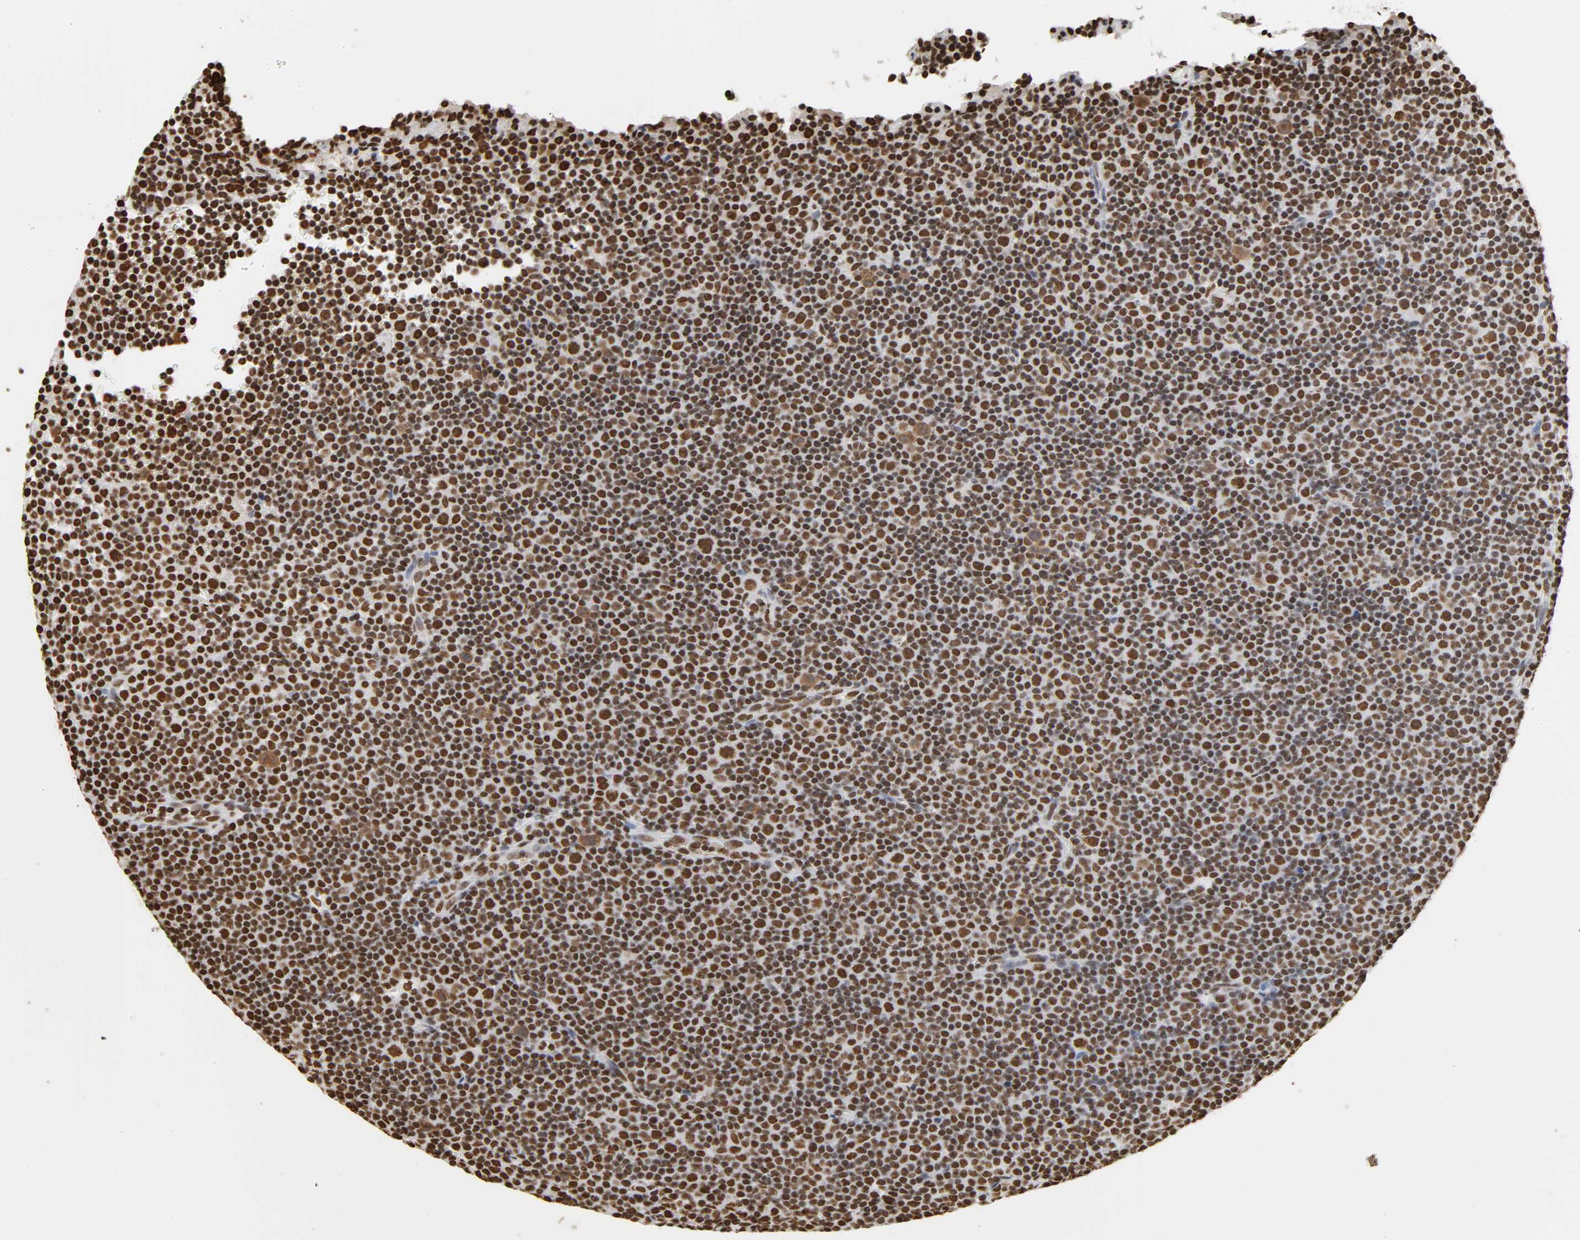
{"staining": {"intensity": "strong", "quantity": ">75%", "location": "nuclear"}, "tissue": "lymphoma", "cell_type": "Tumor cells", "image_type": "cancer", "snomed": [{"axis": "morphology", "description": "Malignant lymphoma, non-Hodgkin's type, Low grade"}, {"axis": "topography", "description": "Lymph node"}], "caption": "A high amount of strong nuclear expression is appreciated in approximately >75% of tumor cells in malignant lymphoma, non-Hodgkin's type (low-grade) tissue. Using DAB (3,3'-diaminobenzidine) (brown) and hematoxylin (blue) stains, captured at high magnification using brightfield microscopy.", "gene": "HNRNPC", "patient": {"sex": "female", "age": 67}}